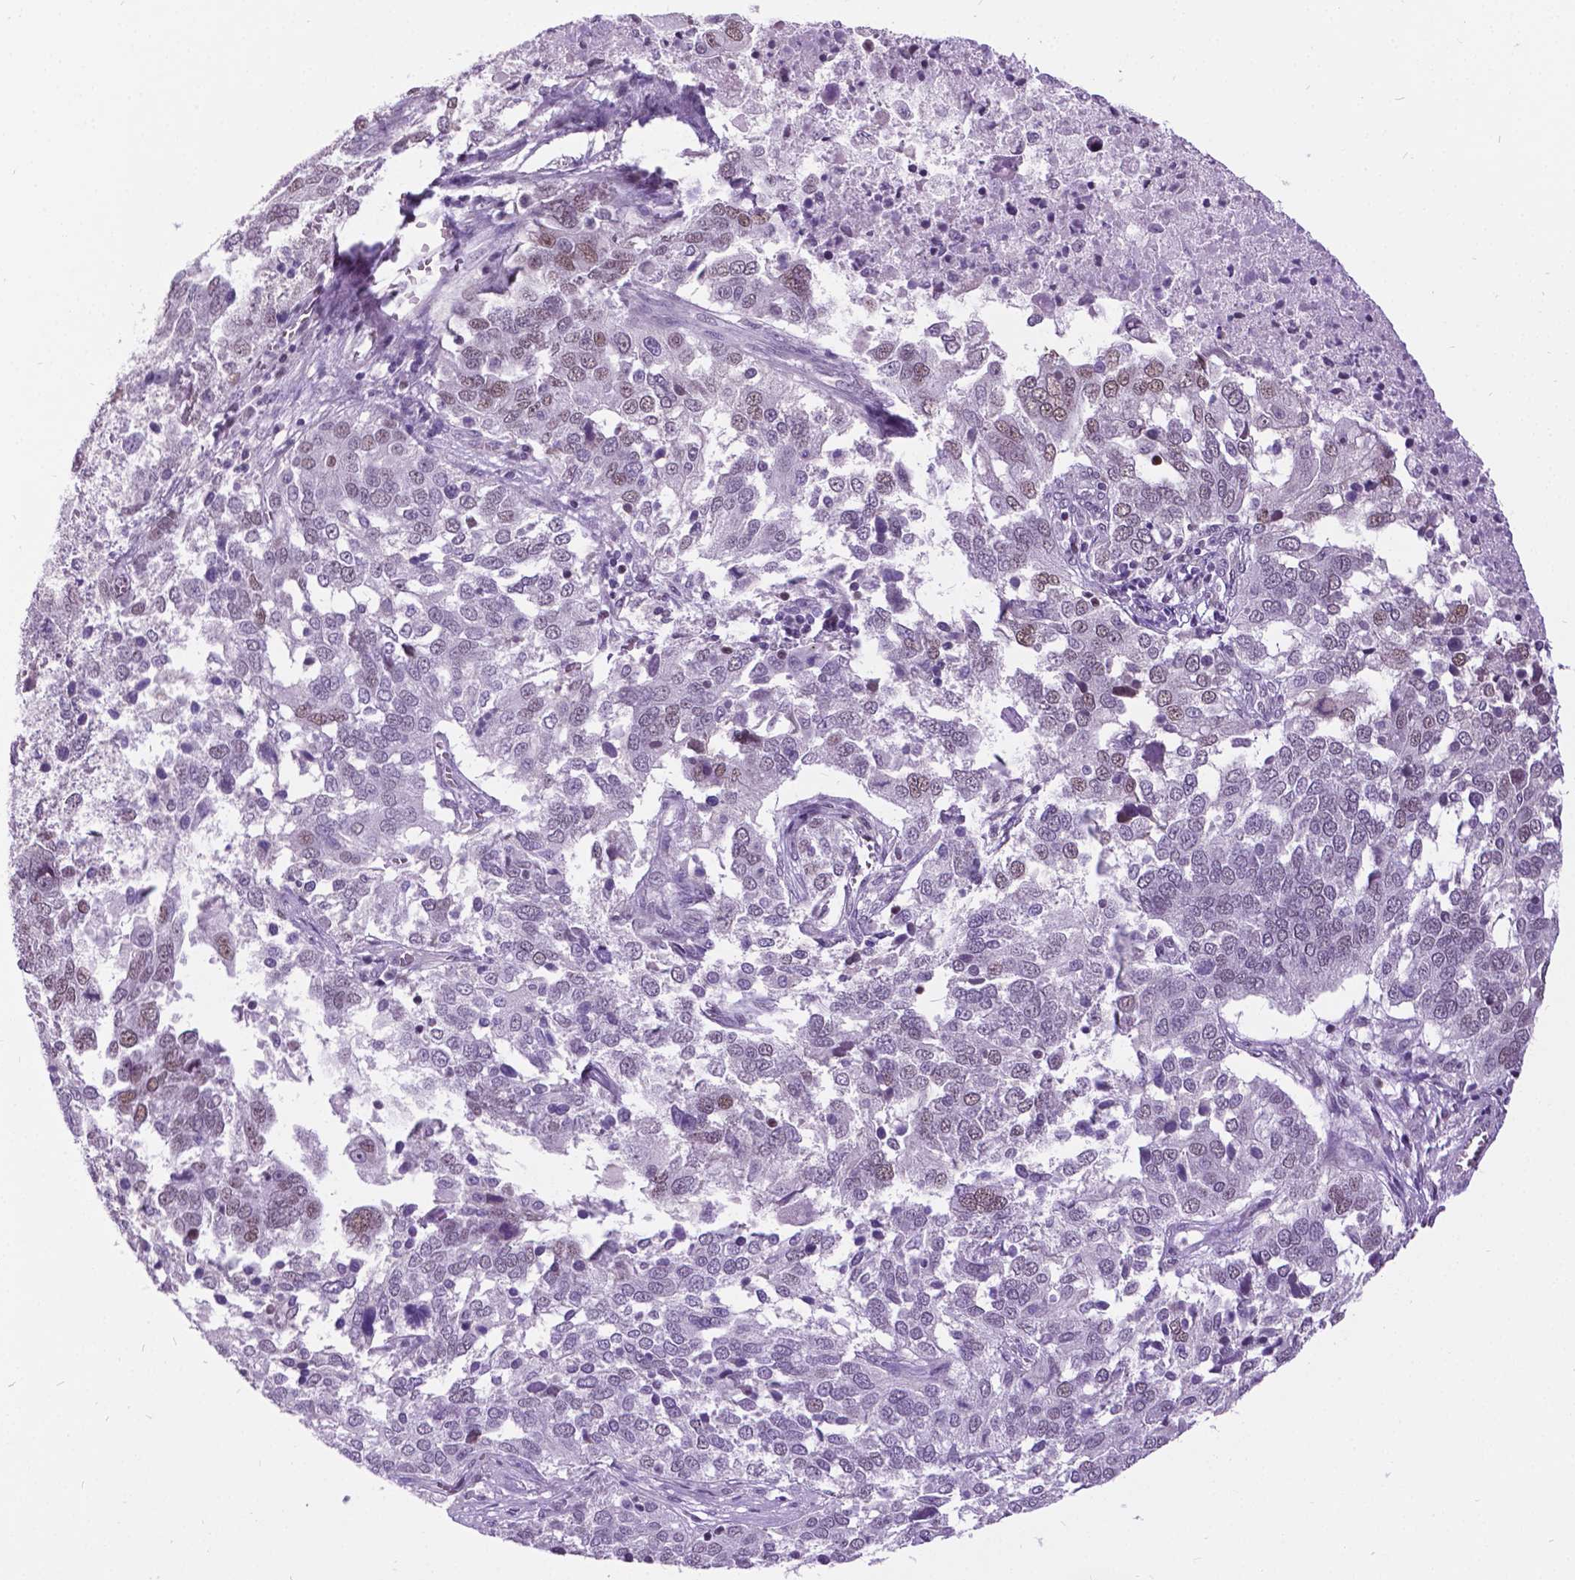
{"staining": {"intensity": "weak", "quantity": "<25%", "location": "nuclear"}, "tissue": "ovarian cancer", "cell_type": "Tumor cells", "image_type": "cancer", "snomed": [{"axis": "morphology", "description": "Carcinoma, endometroid"}, {"axis": "topography", "description": "Soft tissue"}, {"axis": "topography", "description": "Ovary"}], "caption": "Immunohistochemical staining of human ovarian cancer (endometroid carcinoma) demonstrates no significant staining in tumor cells.", "gene": "DPF3", "patient": {"sex": "female", "age": 52}}